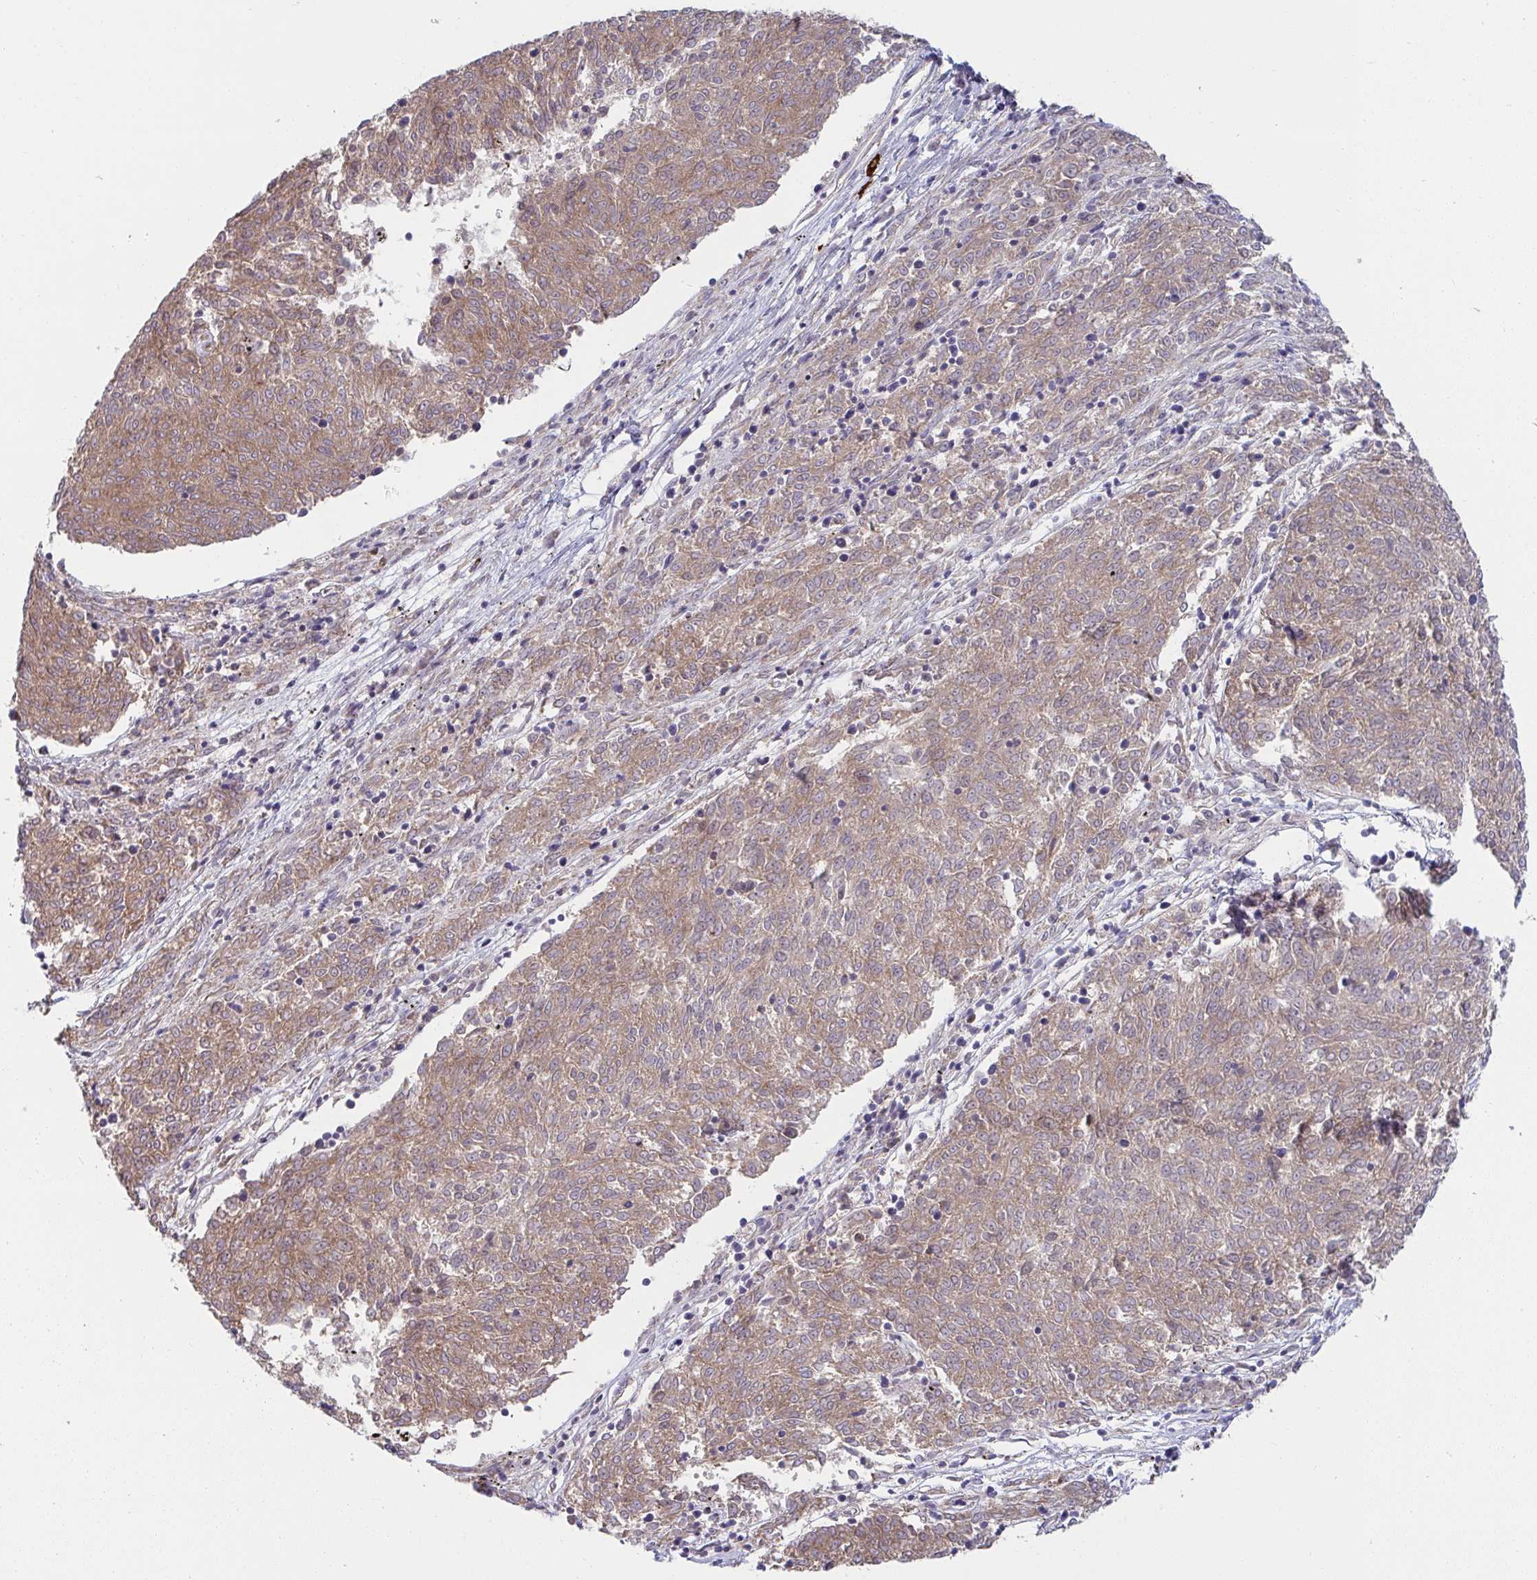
{"staining": {"intensity": "moderate", "quantity": ">75%", "location": "cytoplasmic/membranous"}, "tissue": "melanoma", "cell_type": "Tumor cells", "image_type": "cancer", "snomed": [{"axis": "morphology", "description": "Malignant melanoma, NOS"}, {"axis": "topography", "description": "Skin"}], "caption": "An immunohistochemistry (IHC) photomicrograph of tumor tissue is shown. Protein staining in brown highlights moderate cytoplasmic/membranous positivity in melanoma within tumor cells.", "gene": "CASP9", "patient": {"sex": "female", "age": 72}}